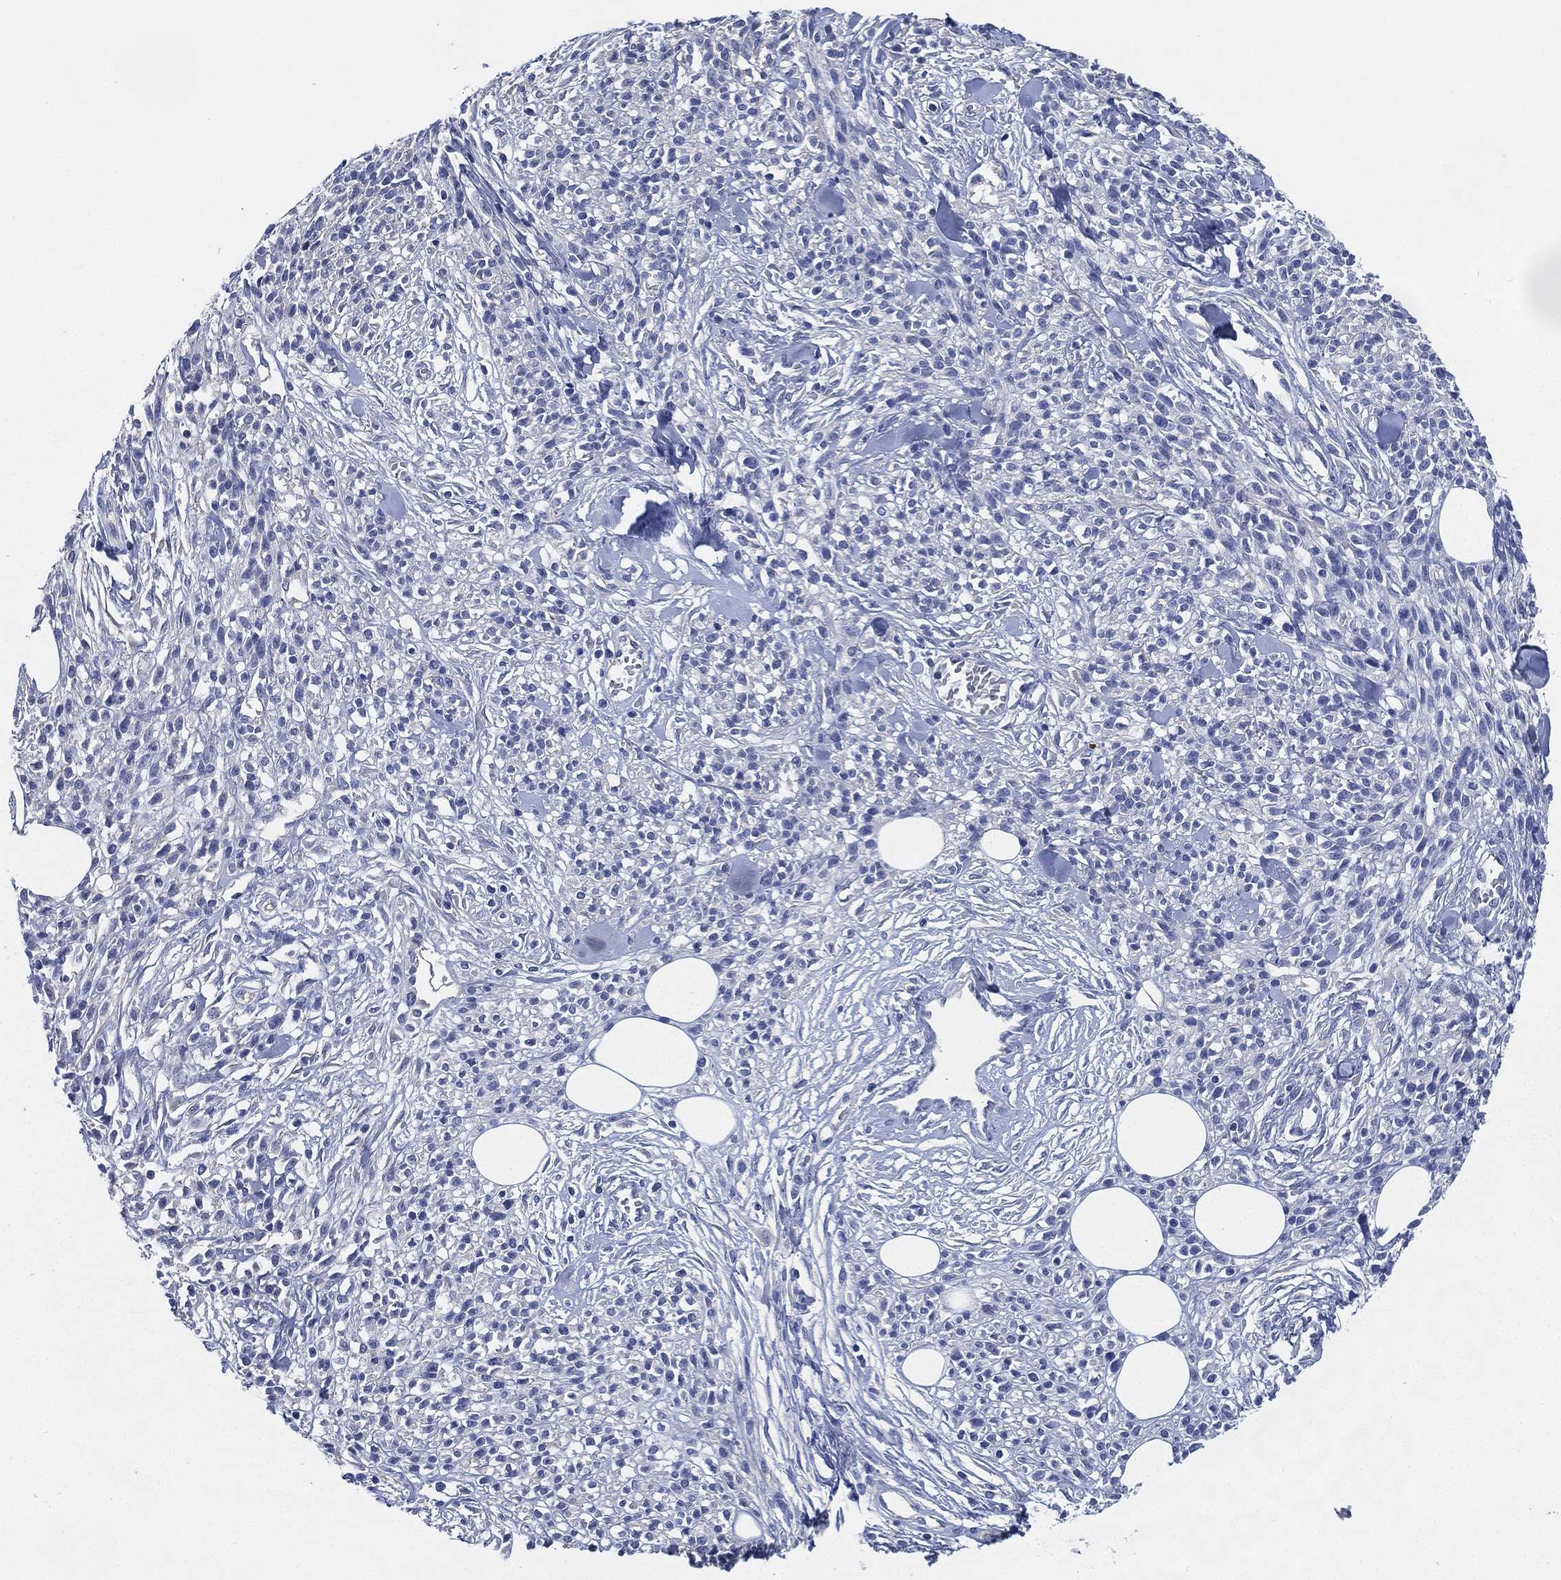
{"staining": {"intensity": "negative", "quantity": "none", "location": "none"}, "tissue": "melanoma", "cell_type": "Tumor cells", "image_type": "cancer", "snomed": [{"axis": "morphology", "description": "Malignant melanoma, NOS"}, {"axis": "topography", "description": "Skin"}, {"axis": "topography", "description": "Skin of trunk"}], "caption": "An immunohistochemistry image of melanoma is shown. There is no staining in tumor cells of melanoma.", "gene": "CCDC70", "patient": {"sex": "male", "age": 74}}